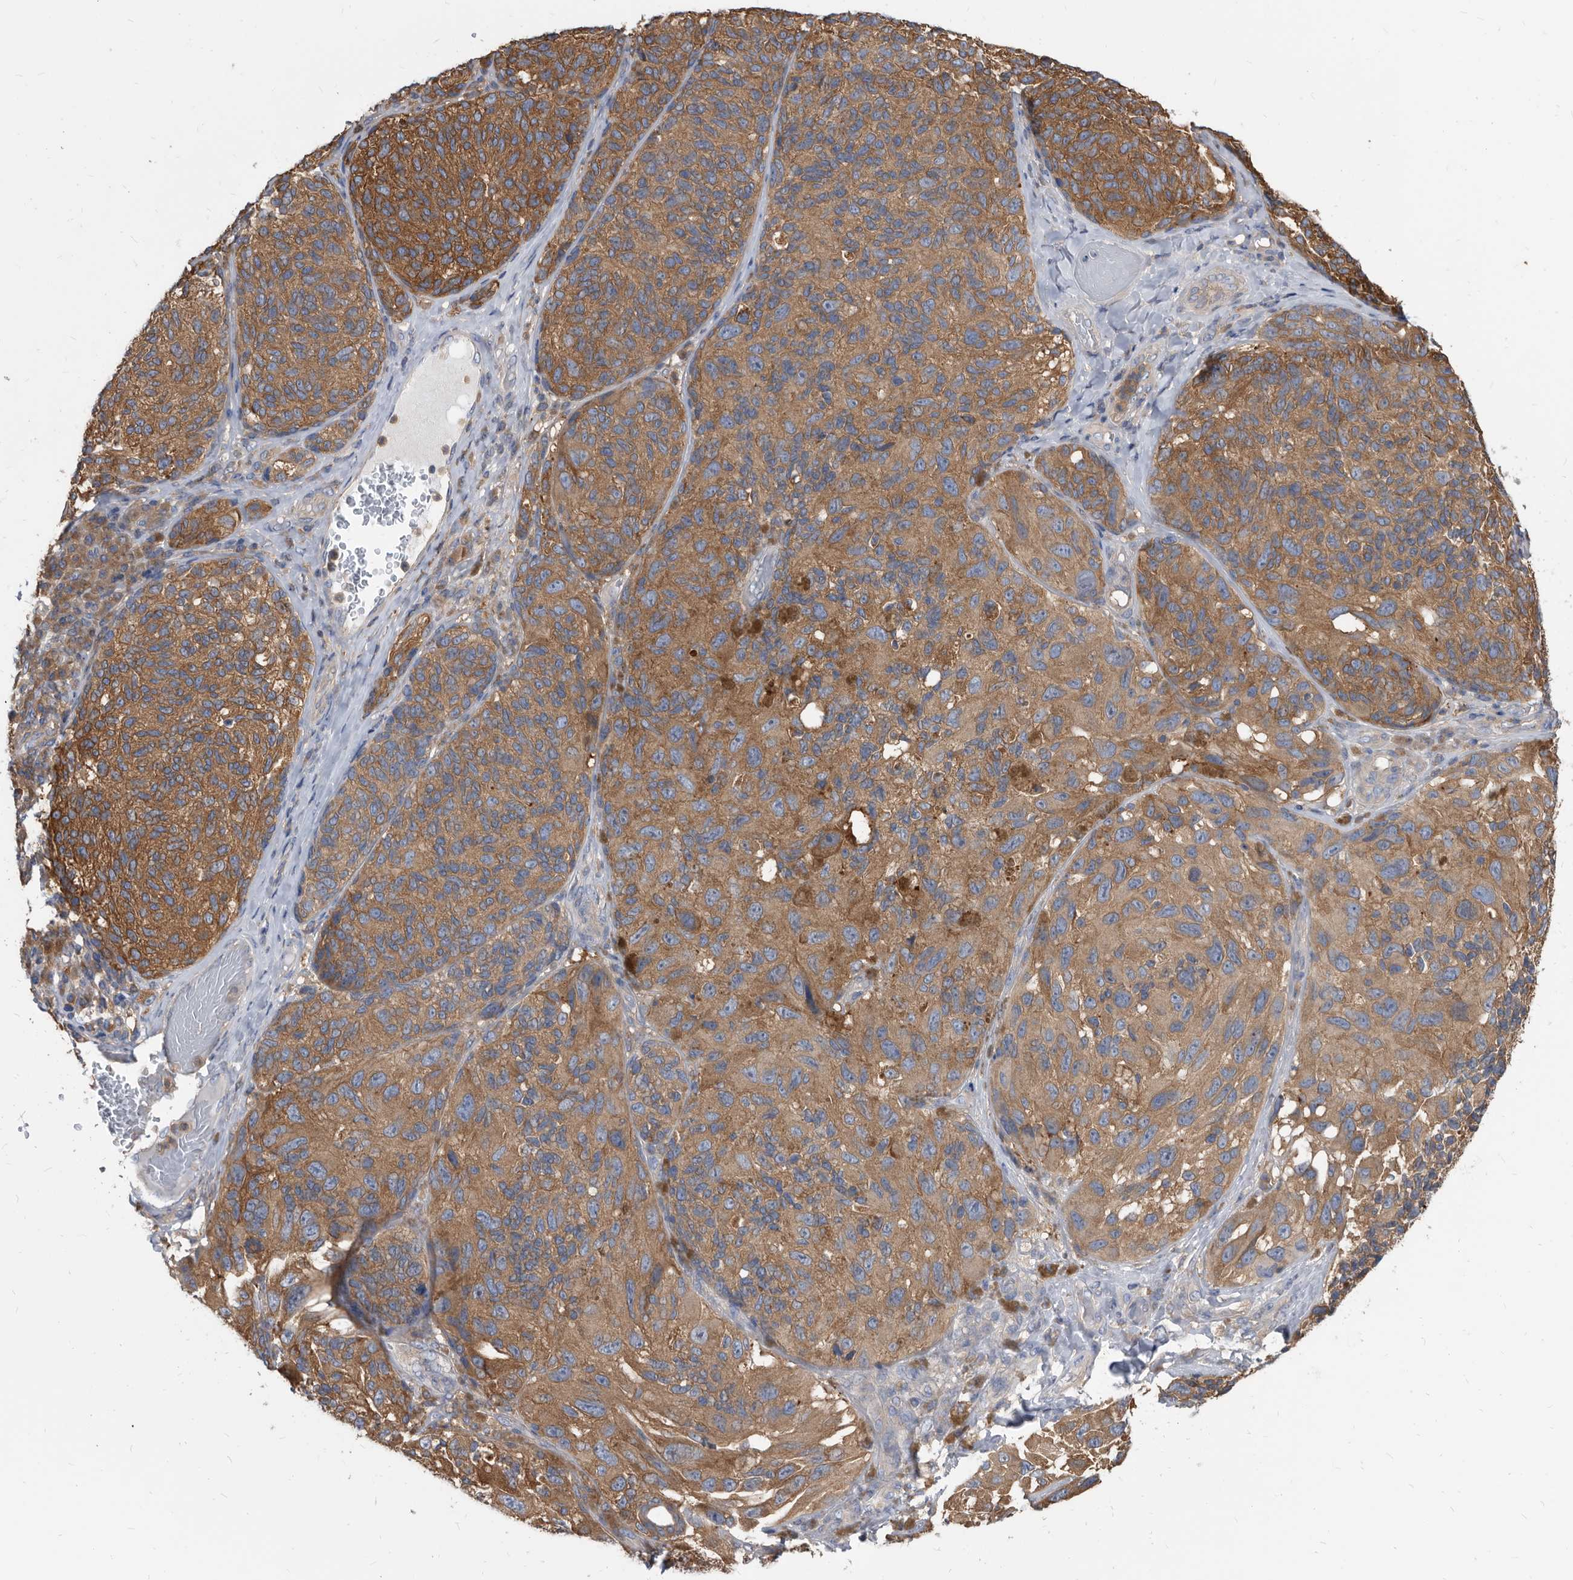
{"staining": {"intensity": "moderate", "quantity": ">75%", "location": "cytoplasmic/membranous"}, "tissue": "melanoma", "cell_type": "Tumor cells", "image_type": "cancer", "snomed": [{"axis": "morphology", "description": "Malignant melanoma, NOS"}, {"axis": "topography", "description": "Skin"}], "caption": "Melanoma was stained to show a protein in brown. There is medium levels of moderate cytoplasmic/membranous positivity in about >75% of tumor cells.", "gene": "APEH", "patient": {"sex": "female", "age": 73}}